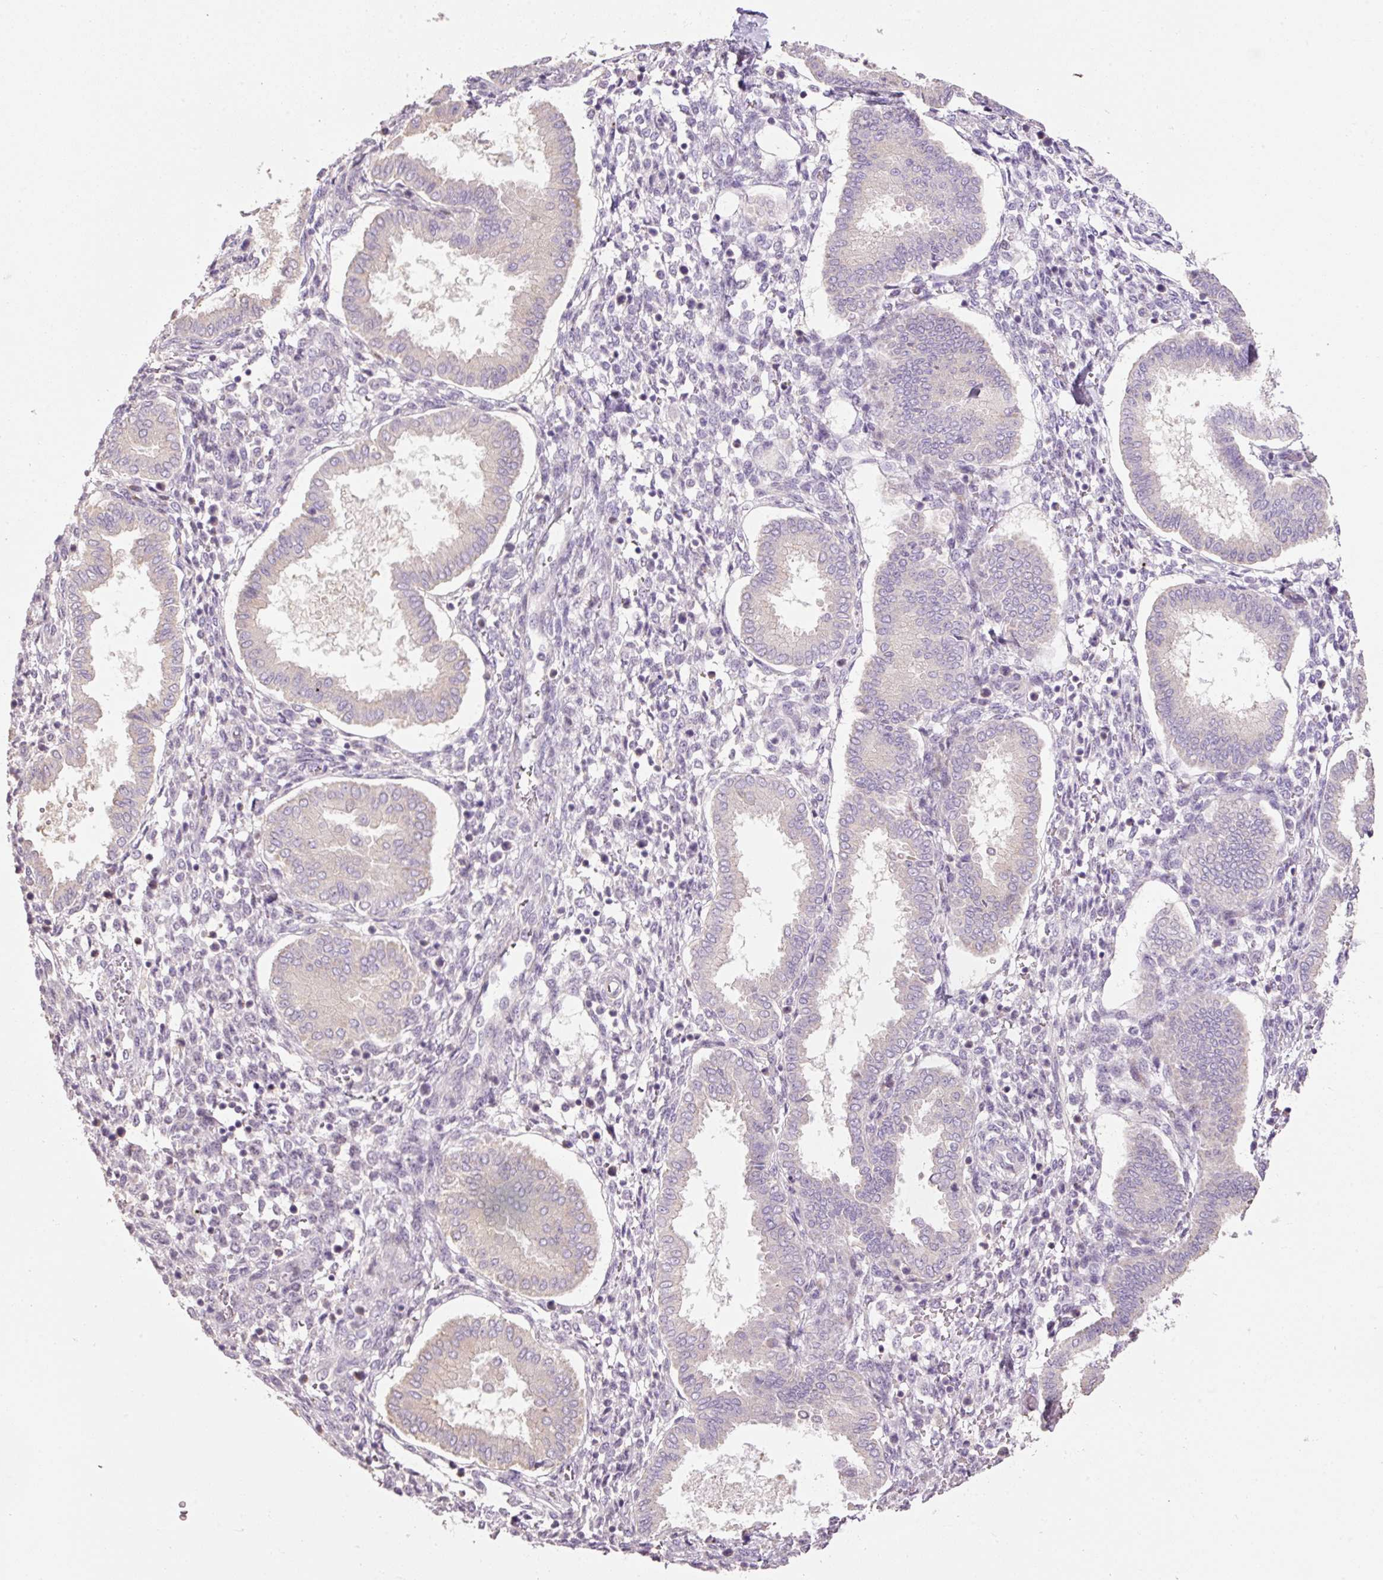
{"staining": {"intensity": "negative", "quantity": "none", "location": "none"}, "tissue": "endometrium", "cell_type": "Cells in endometrial stroma", "image_type": "normal", "snomed": [{"axis": "morphology", "description": "Normal tissue, NOS"}, {"axis": "topography", "description": "Endometrium"}], "caption": "The histopathology image reveals no significant positivity in cells in endometrial stroma of endometrium.", "gene": "HAX1", "patient": {"sex": "female", "age": 24}}